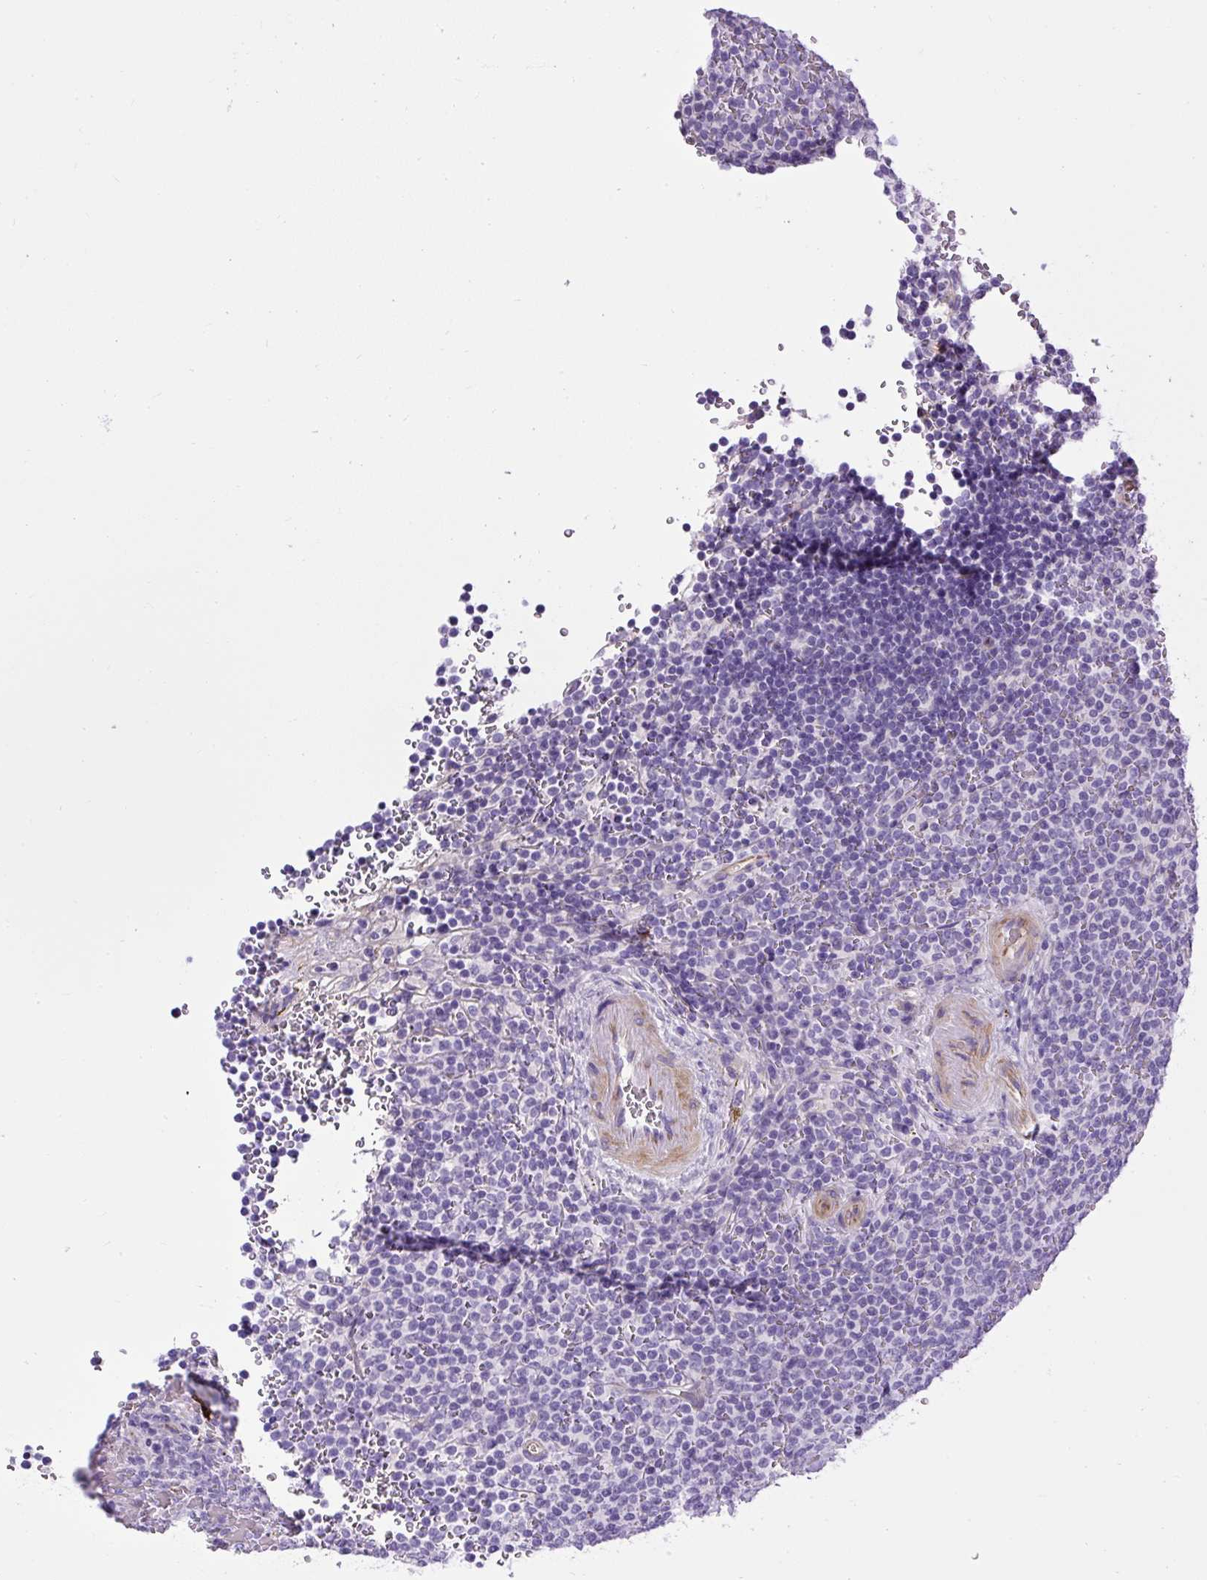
{"staining": {"intensity": "negative", "quantity": "none", "location": "none"}, "tissue": "lymphoma", "cell_type": "Tumor cells", "image_type": "cancer", "snomed": [{"axis": "morphology", "description": "Malignant lymphoma, non-Hodgkin's type, Low grade"}, {"axis": "topography", "description": "Spleen"}], "caption": "Malignant lymphoma, non-Hodgkin's type (low-grade) was stained to show a protein in brown. There is no significant positivity in tumor cells. (IHC, brightfield microscopy, high magnification).", "gene": "VWA7", "patient": {"sex": "male", "age": 60}}